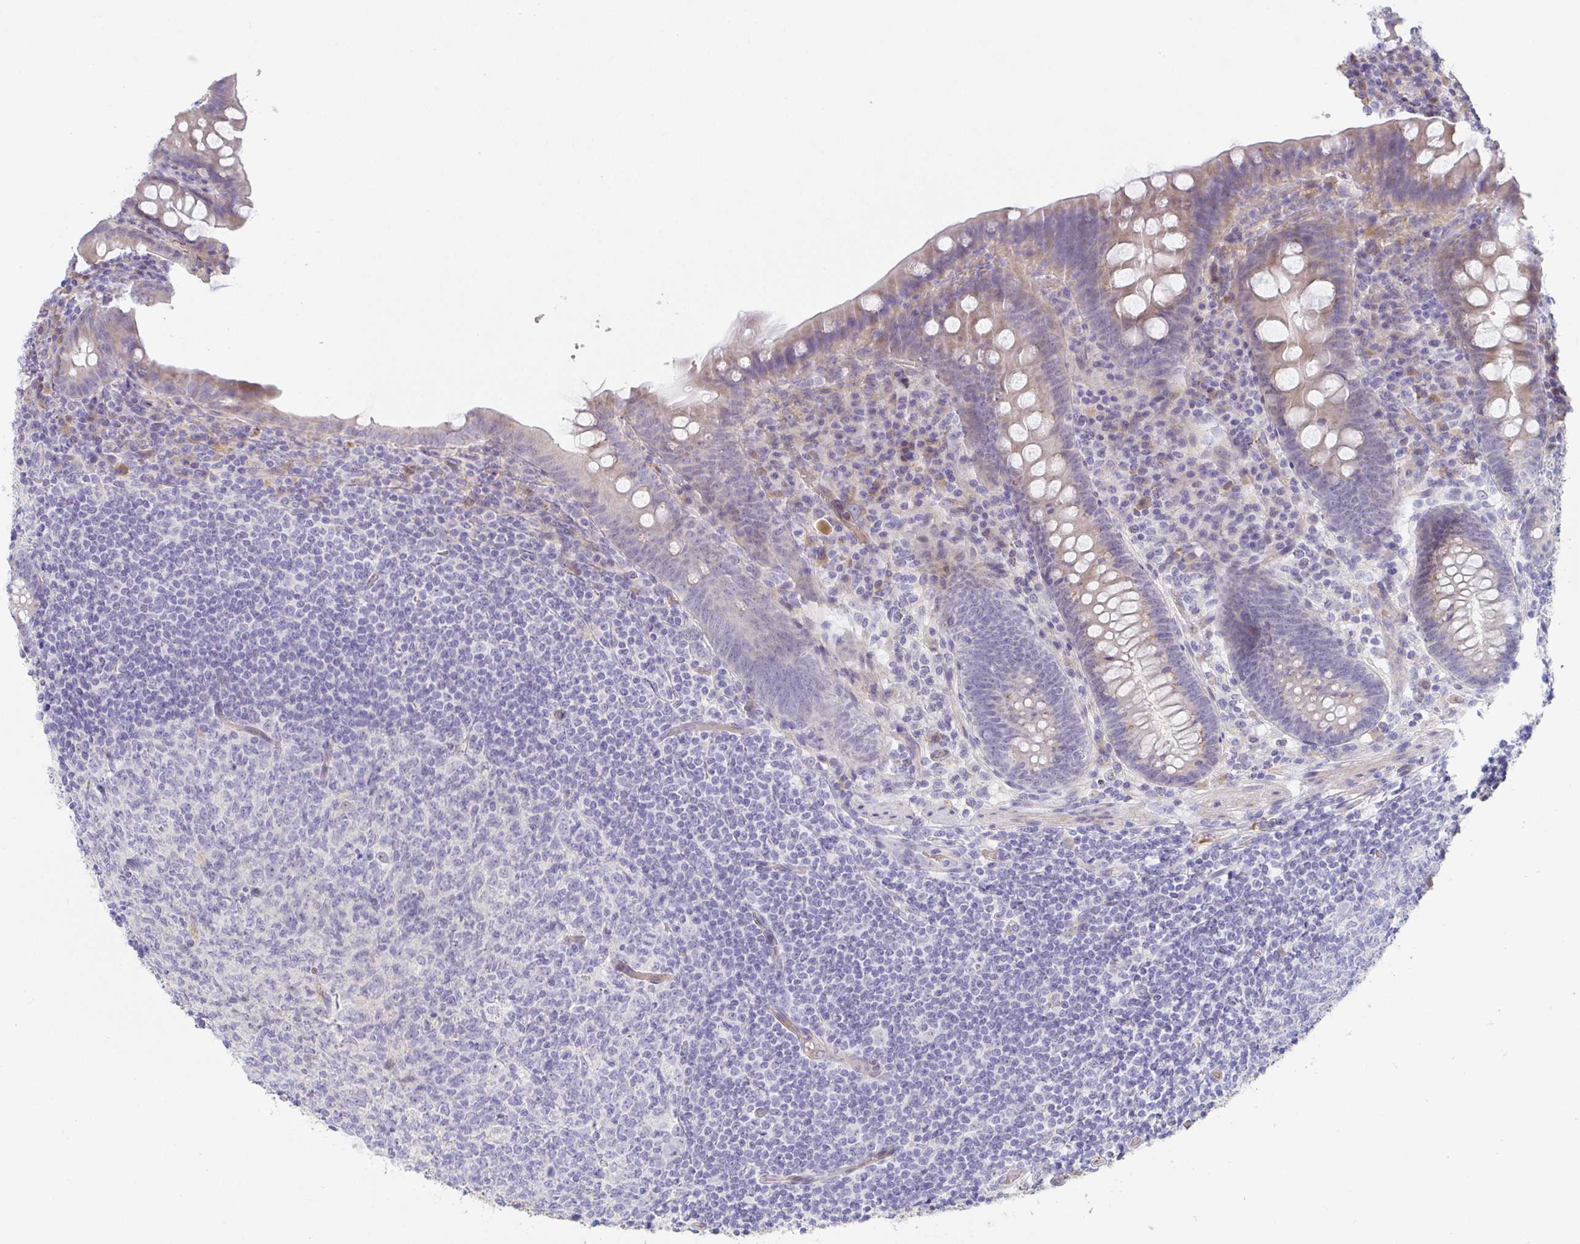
{"staining": {"intensity": "weak", "quantity": "<25%", "location": "cytoplasmic/membranous"}, "tissue": "appendix", "cell_type": "Glandular cells", "image_type": "normal", "snomed": [{"axis": "morphology", "description": "Normal tissue, NOS"}, {"axis": "topography", "description": "Appendix"}], "caption": "The photomicrograph shows no staining of glandular cells in normal appendix. The staining was performed using DAB (3,3'-diaminobenzidine) to visualize the protein expression in brown, while the nuclei were stained in blue with hematoxylin (Magnification: 20x).", "gene": "ANO5", "patient": {"sex": "male", "age": 71}}